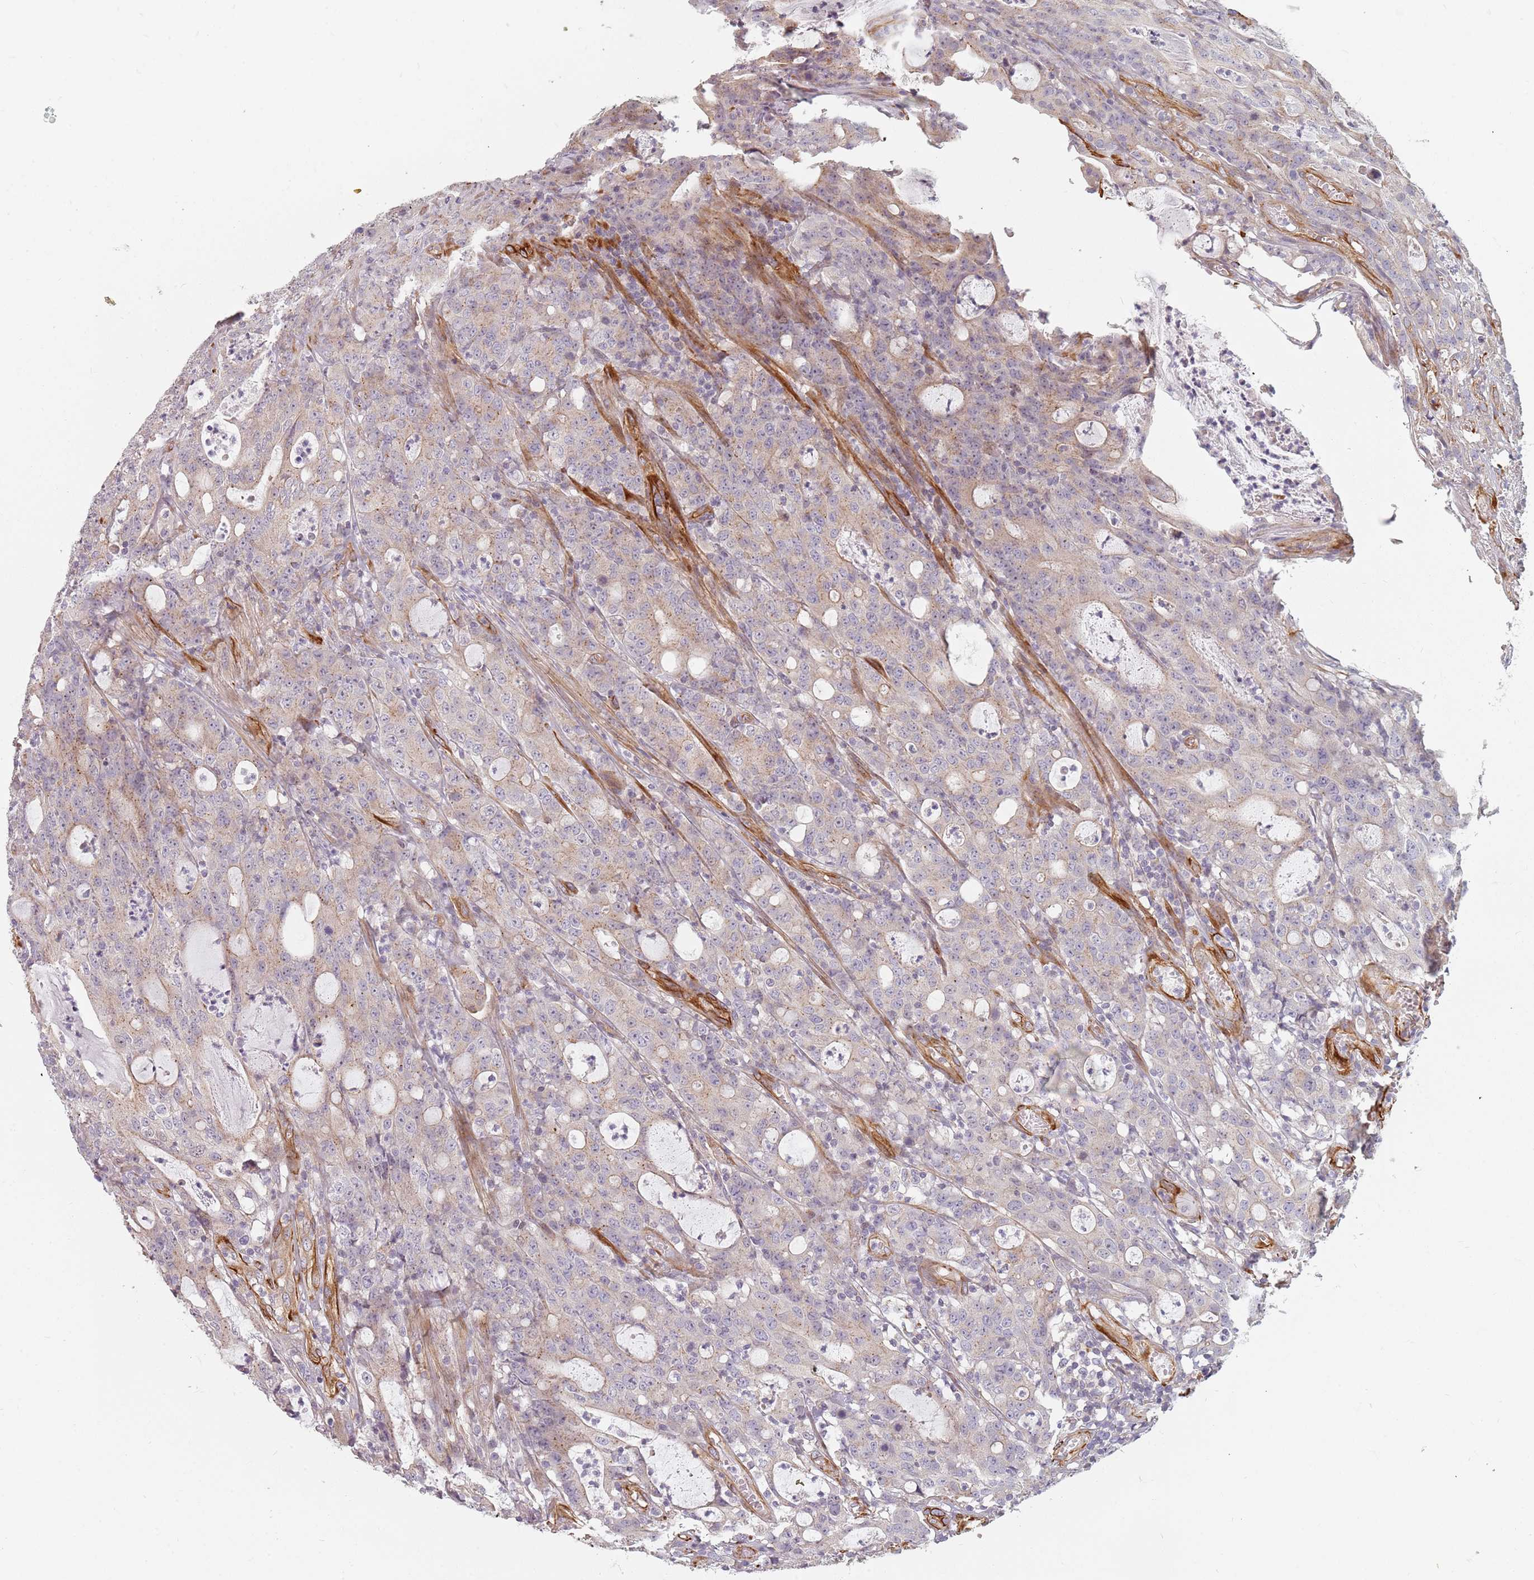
{"staining": {"intensity": "weak", "quantity": "<25%", "location": "cytoplasmic/membranous"}, "tissue": "colorectal cancer", "cell_type": "Tumor cells", "image_type": "cancer", "snomed": [{"axis": "morphology", "description": "Adenocarcinoma, NOS"}, {"axis": "topography", "description": "Colon"}], "caption": "Immunohistochemistry photomicrograph of adenocarcinoma (colorectal) stained for a protein (brown), which displays no staining in tumor cells. The staining is performed using DAB brown chromogen with nuclei counter-stained in using hematoxylin.", "gene": "GAS2L3", "patient": {"sex": "male", "age": 83}}